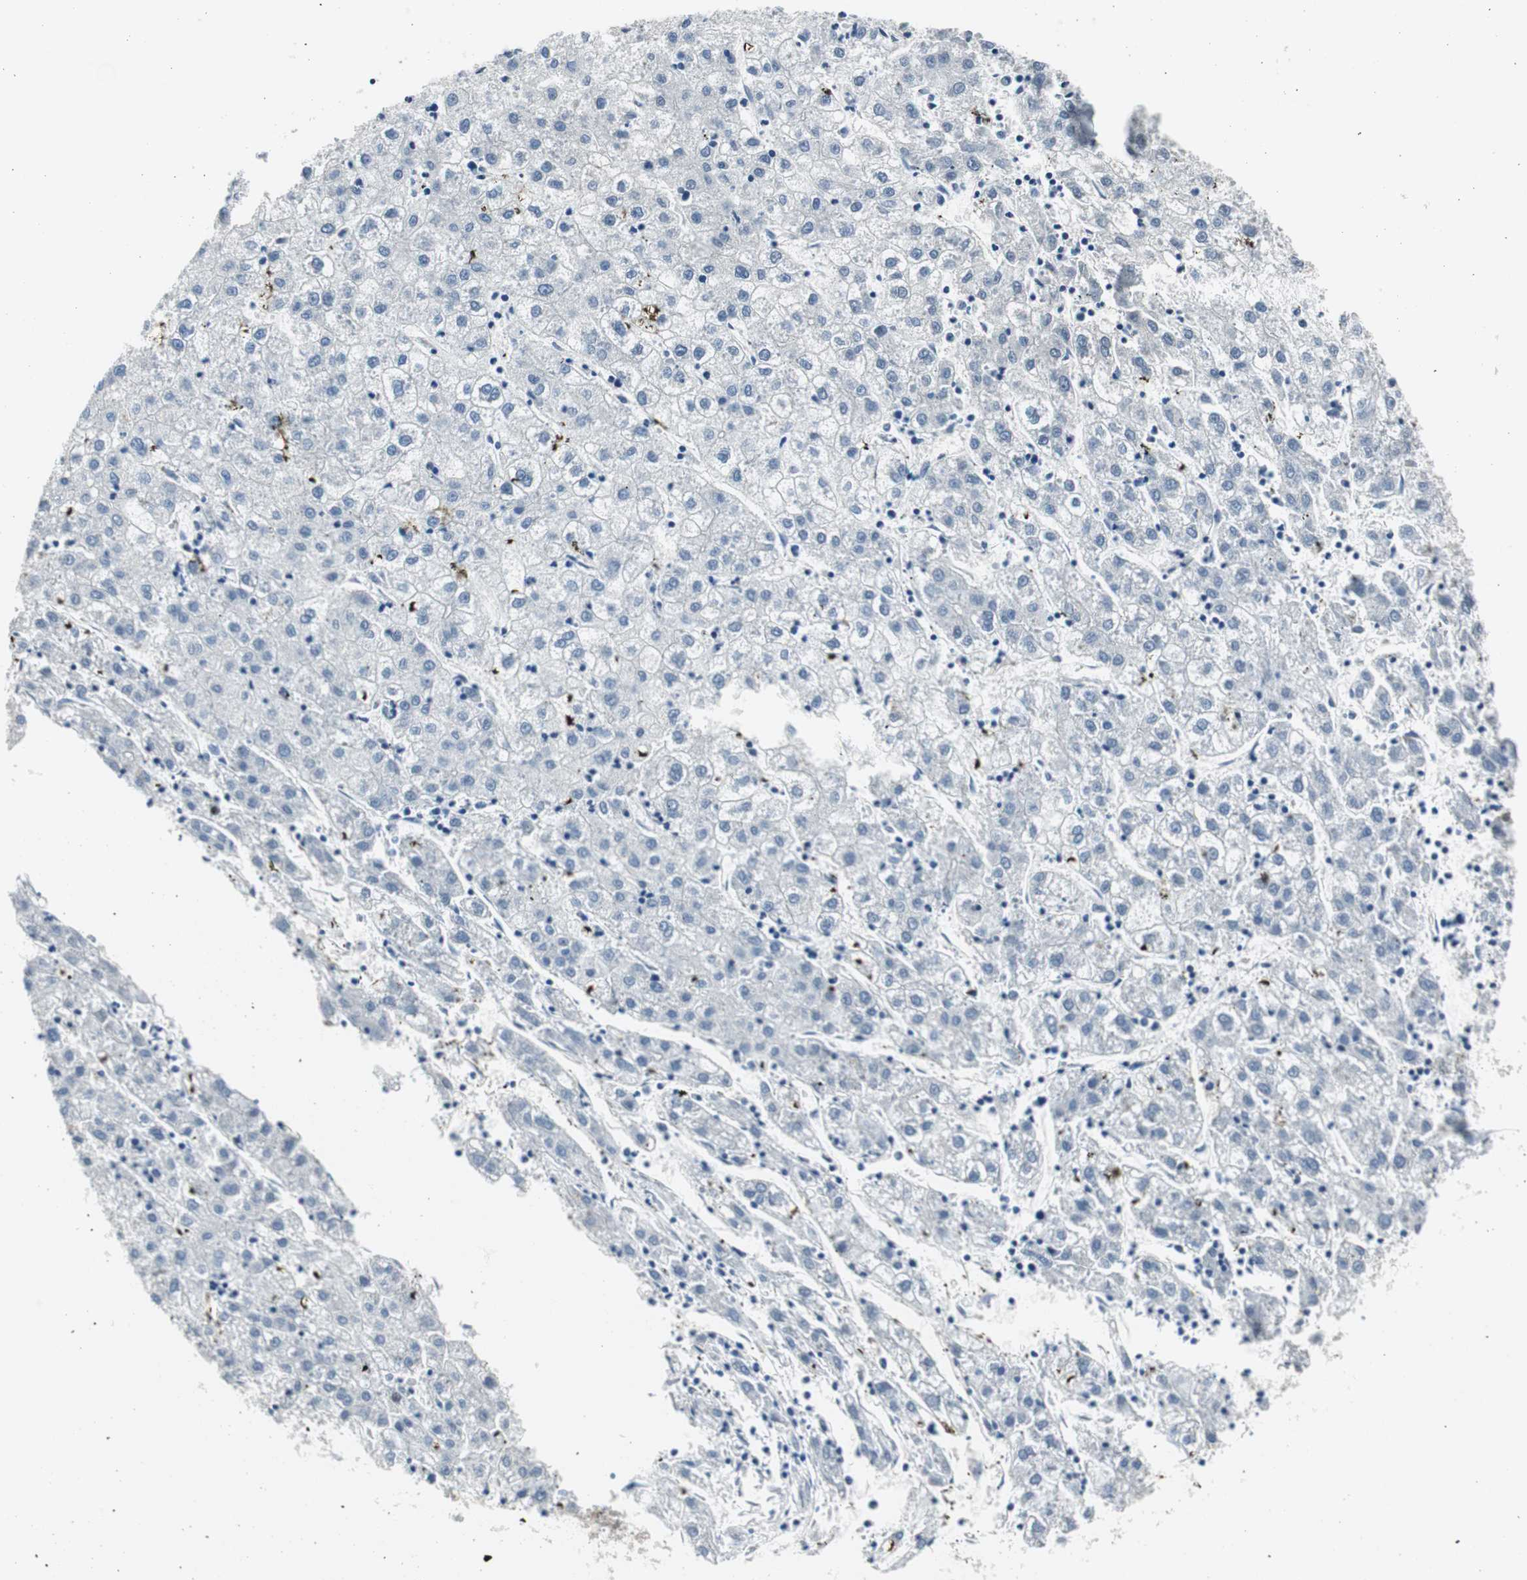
{"staining": {"intensity": "negative", "quantity": "none", "location": "none"}, "tissue": "liver cancer", "cell_type": "Tumor cells", "image_type": "cancer", "snomed": [{"axis": "morphology", "description": "Carcinoma, Hepatocellular, NOS"}, {"axis": "topography", "description": "Liver"}], "caption": "There is no significant staining in tumor cells of liver cancer.", "gene": "PLAA", "patient": {"sex": "male", "age": 72}}